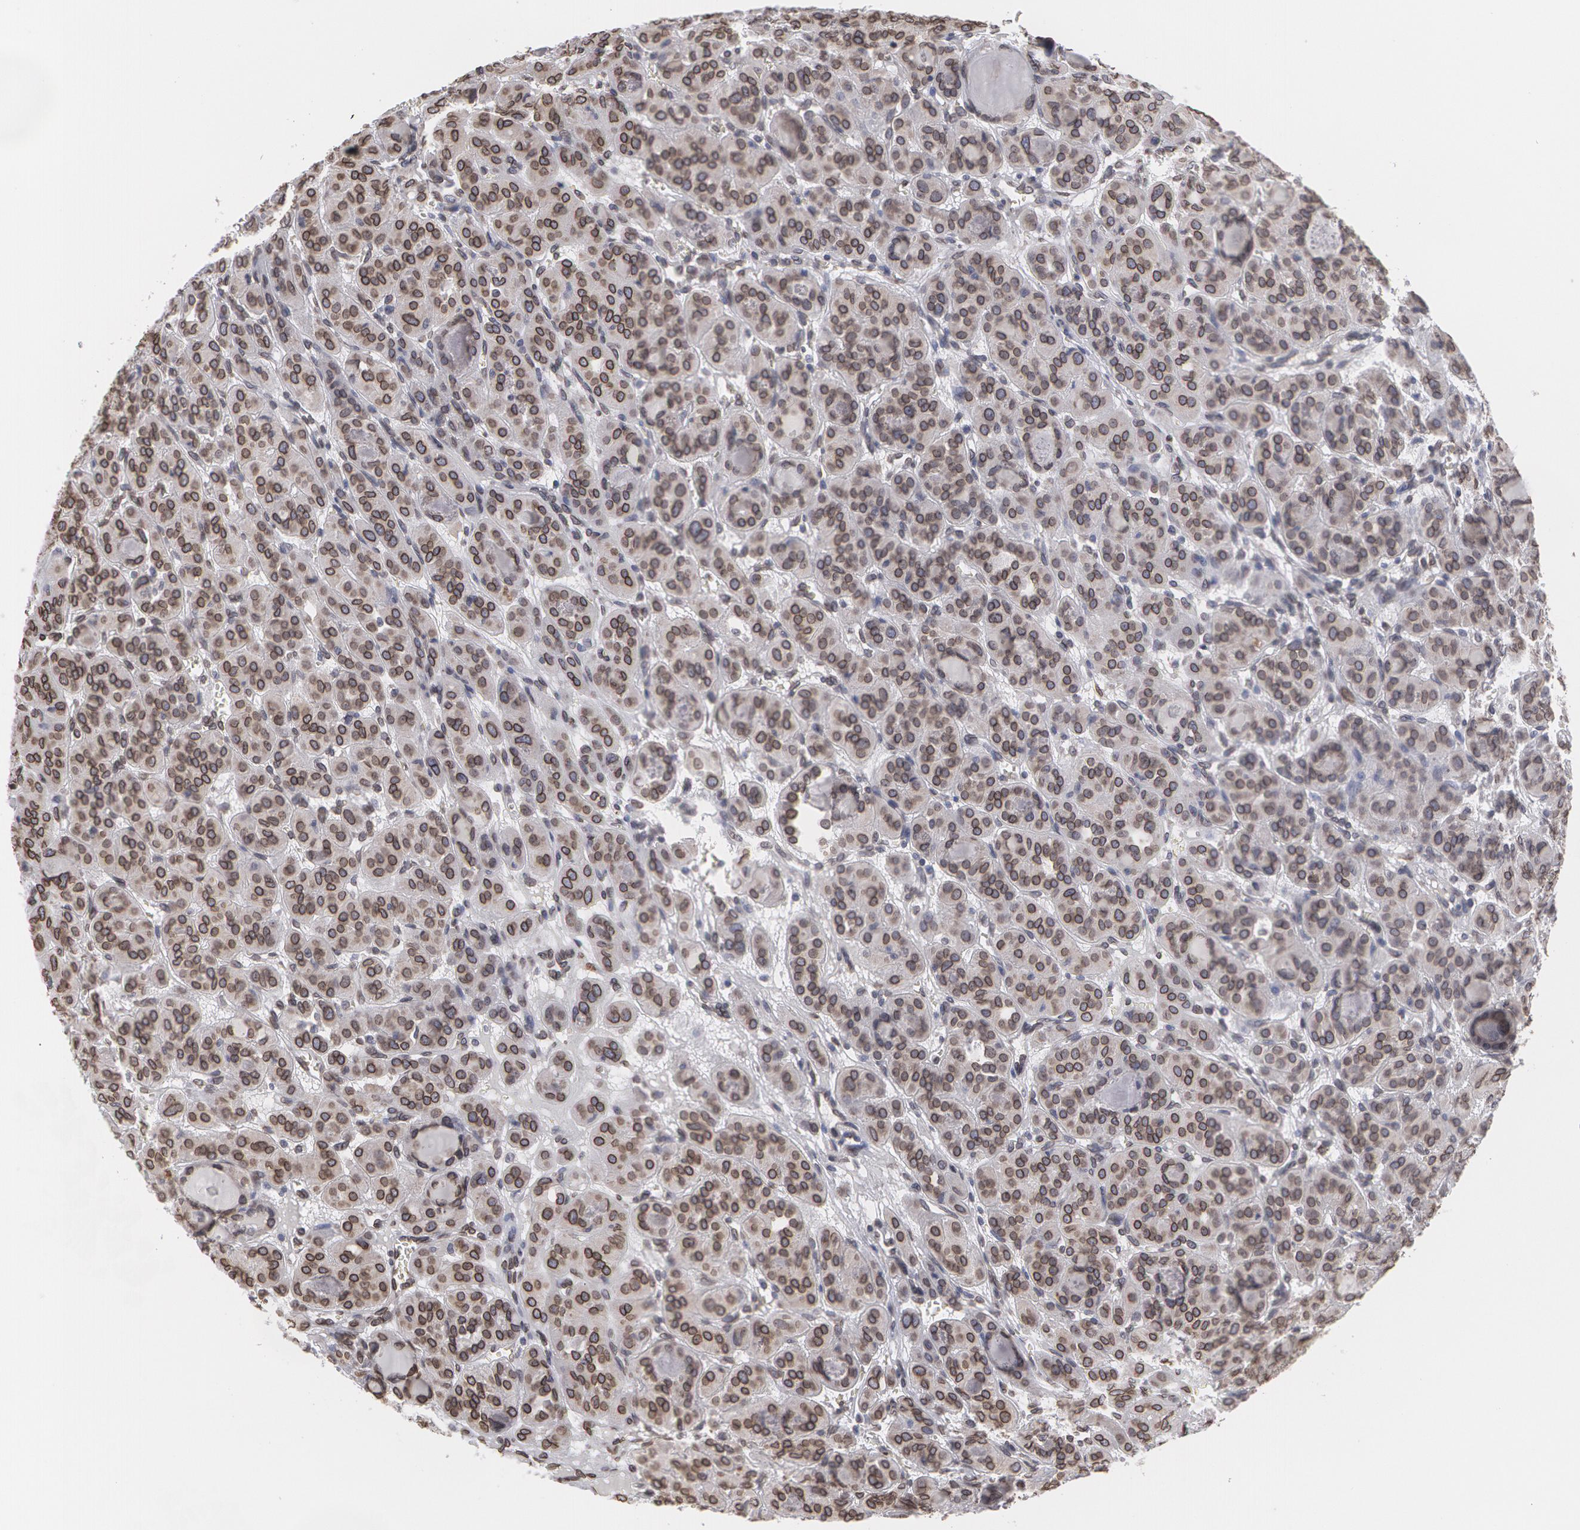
{"staining": {"intensity": "moderate", "quantity": ">75%", "location": "nuclear"}, "tissue": "thyroid cancer", "cell_type": "Tumor cells", "image_type": "cancer", "snomed": [{"axis": "morphology", "description": "Follicular adenoma carcinoma, NOS"}, {"axis": "topography", "description": "Thyroid gland"}], "caption": "There is medium levels of moderate nuclear staining in tumor cells of thyroid cancer, as demonstrated by immunohistochemical staining (brown color).", "gene": "EMD", "patient": {"sex": "female", "age": 71}}